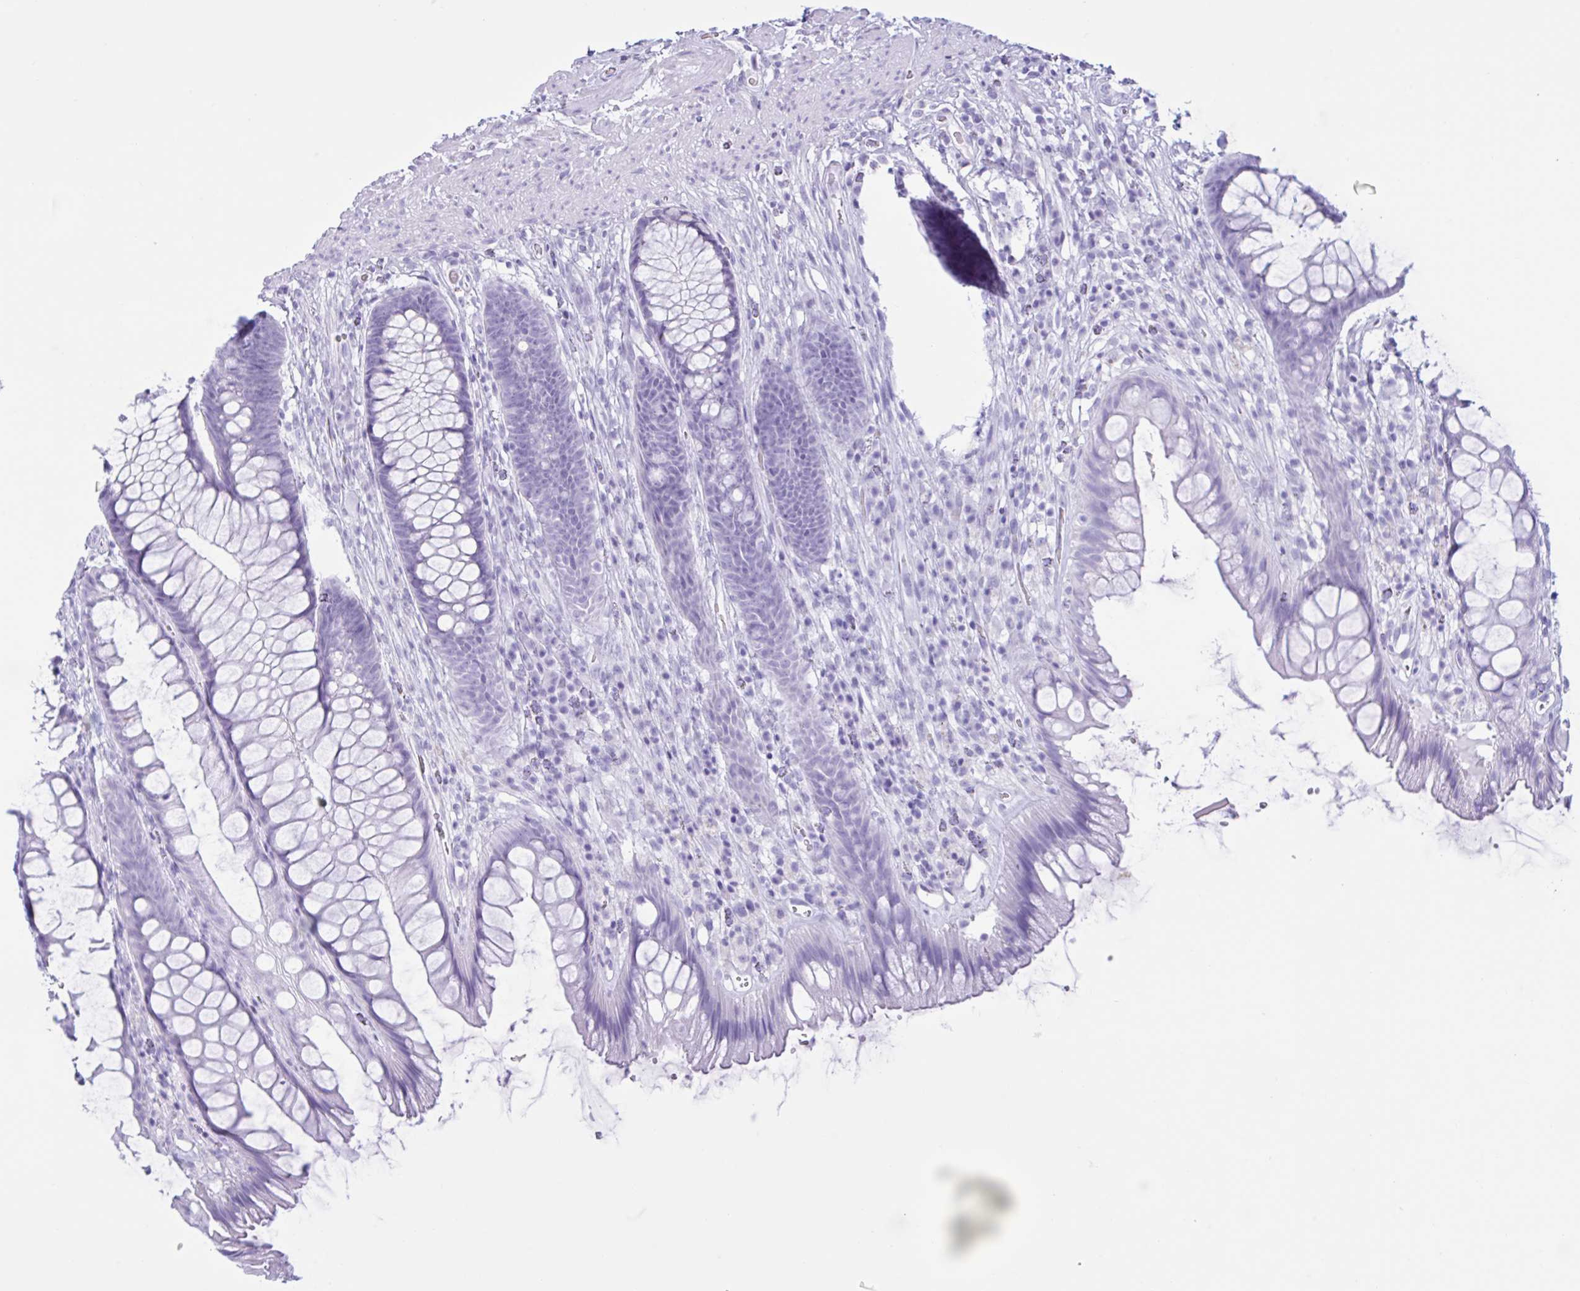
{"staining": {"intensity": "negative", "quantity": "none", "location": "none"}, "tissue": "rectum", "cell_type": "Glandular cells", "image_type": "normal", "snomed": [{"axis": "morphology", "description": "Normal tissue, NOS"}, {"axis": "topography", "description": "Rectum"}], "caption": "Immunohistochemistry micrograph of benign rectum: rectum stained with DAB shows no significant protein expression in glandular cells. Nuclei are stained in blue.", "gene": "MRGPRG", "patient": {"sex": "male", "age": 53}}